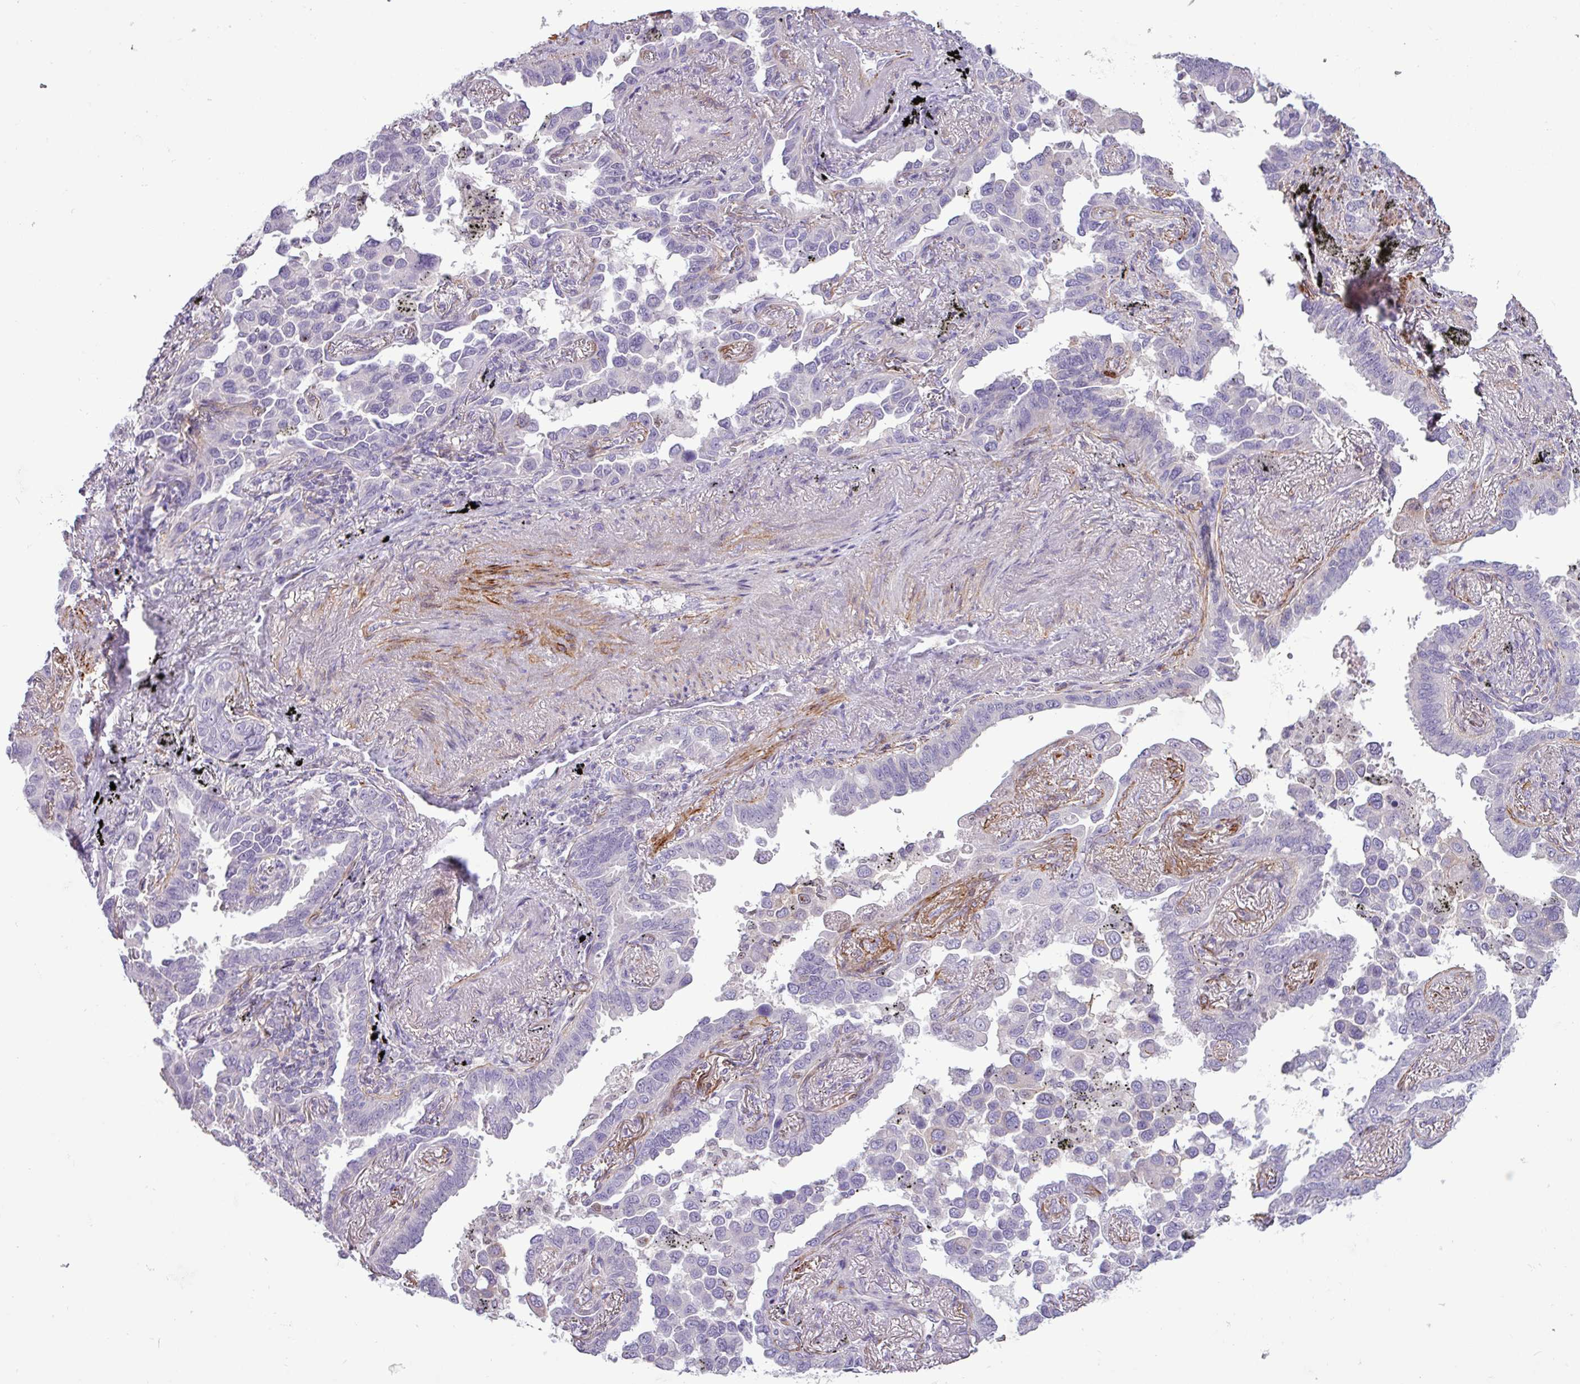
{"staining": {"intensity": "negative", "quantity": "none", "location": "none"}, "tissue": "lung cancer", "cell_type": "Tumor cells", "image_type": "cancer", "snomed": [{"axis": "morphology", "description": "Adenocarcinoma, NOS"}, {"axis": "topography", "description": "Lung"}], "caption": "The immunohistochemistry (IHC) histopathology image has no significant expression in tumor cells of adenocarcinoma (lung) tissue.", "gene": "ATP10A", "patient": {"sex": "male", "age": 67}}